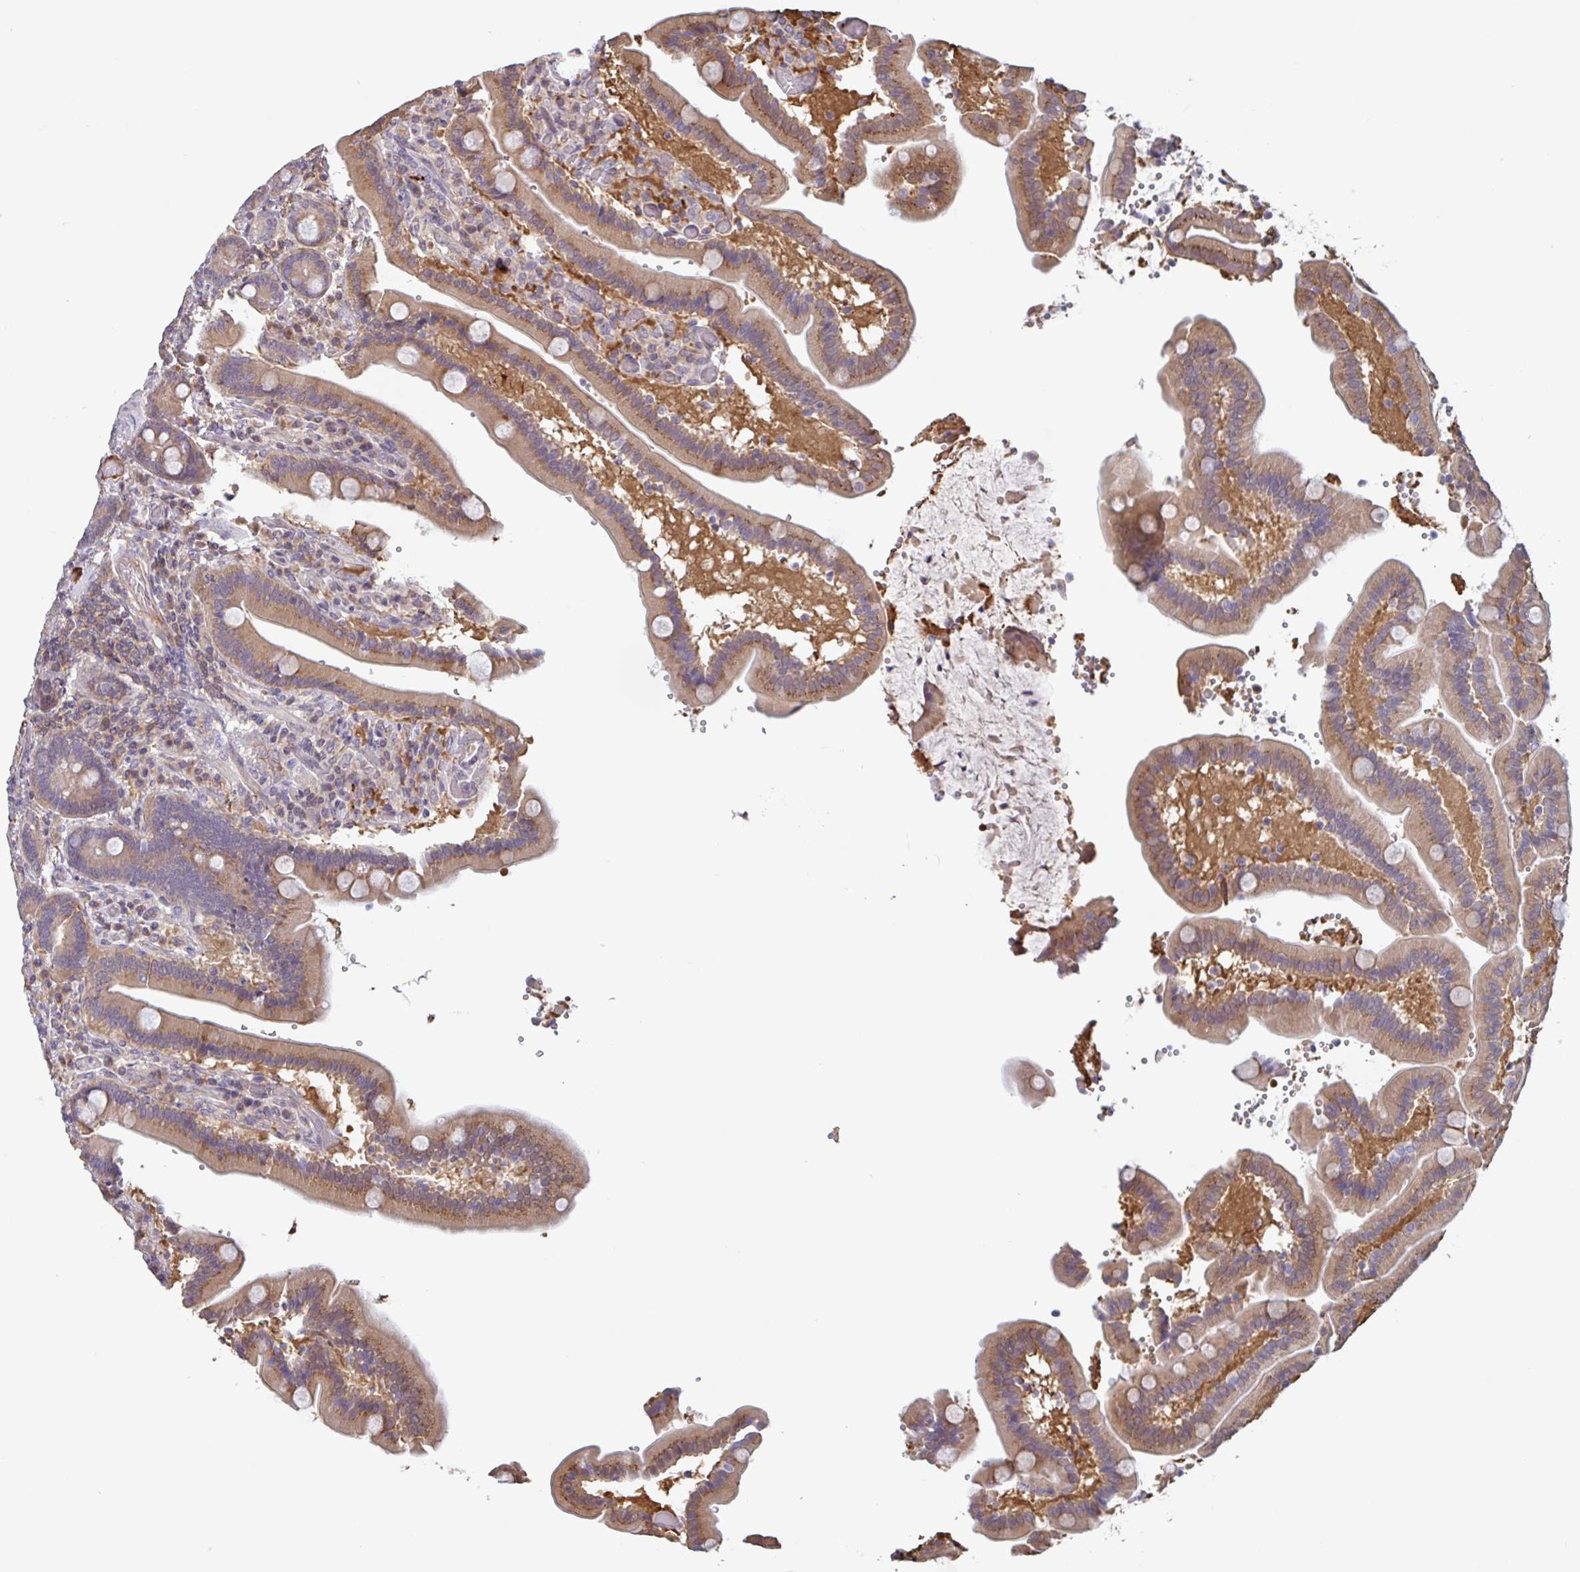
{"staining": {"intensity": "moderate", "quantity": ">75%", "location": "cytoplasmic/membranous"}, "tissue": "duodenum", "cell_type": "Glandular cells", "image_type": "normal", "snomed": [{"axis": "morphology", "description": "Normal tissue, NOS"}, {"axis": "topography", "description": "Duodenum"}], "caption": "Brown immunohistochemical staining in benign duodenum displays moderate cytoplasmic/membranous positivity in about >75% of glandular cells.", "gene": "OTOP2", "patient": {"sex": "female", "age": 62}}